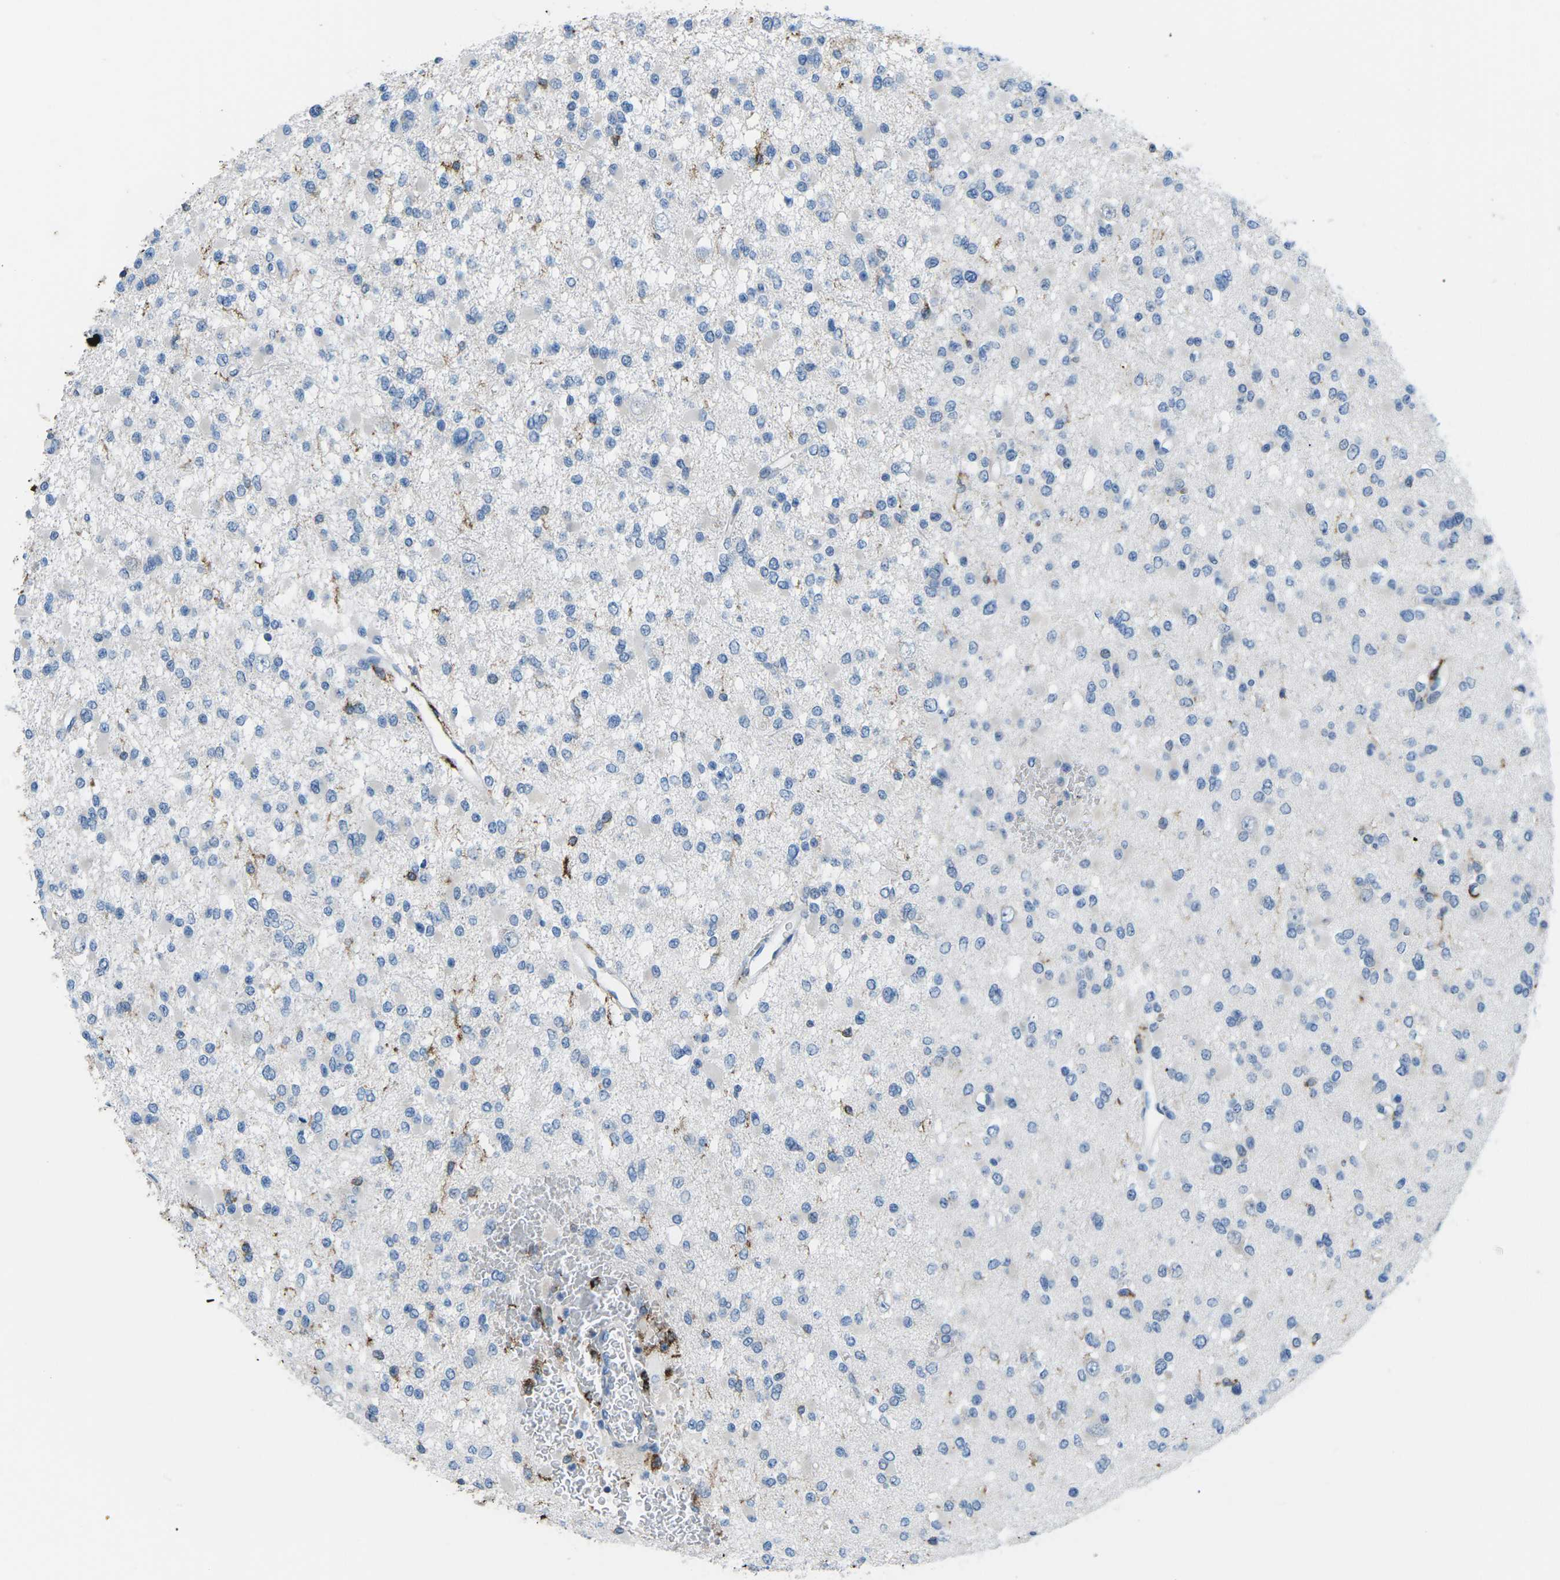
{"staining": {"intensity": "negative", "quantity": "none", "location": "none"}, "tissue": "glioma", "cell_type": "Tumor cells", "image_type": "cancer", "snomed": [{"axis": "morphology", "description": "Glioma, malignant, Low grade"}, {"axis": "topography", "description": "Brain"}], "caption": "Tumor cells are negative for brown protein staining in malignant low-grade glioma.", "gene": "PTPN1", "patient": {"sex": "female", "age": 22}}